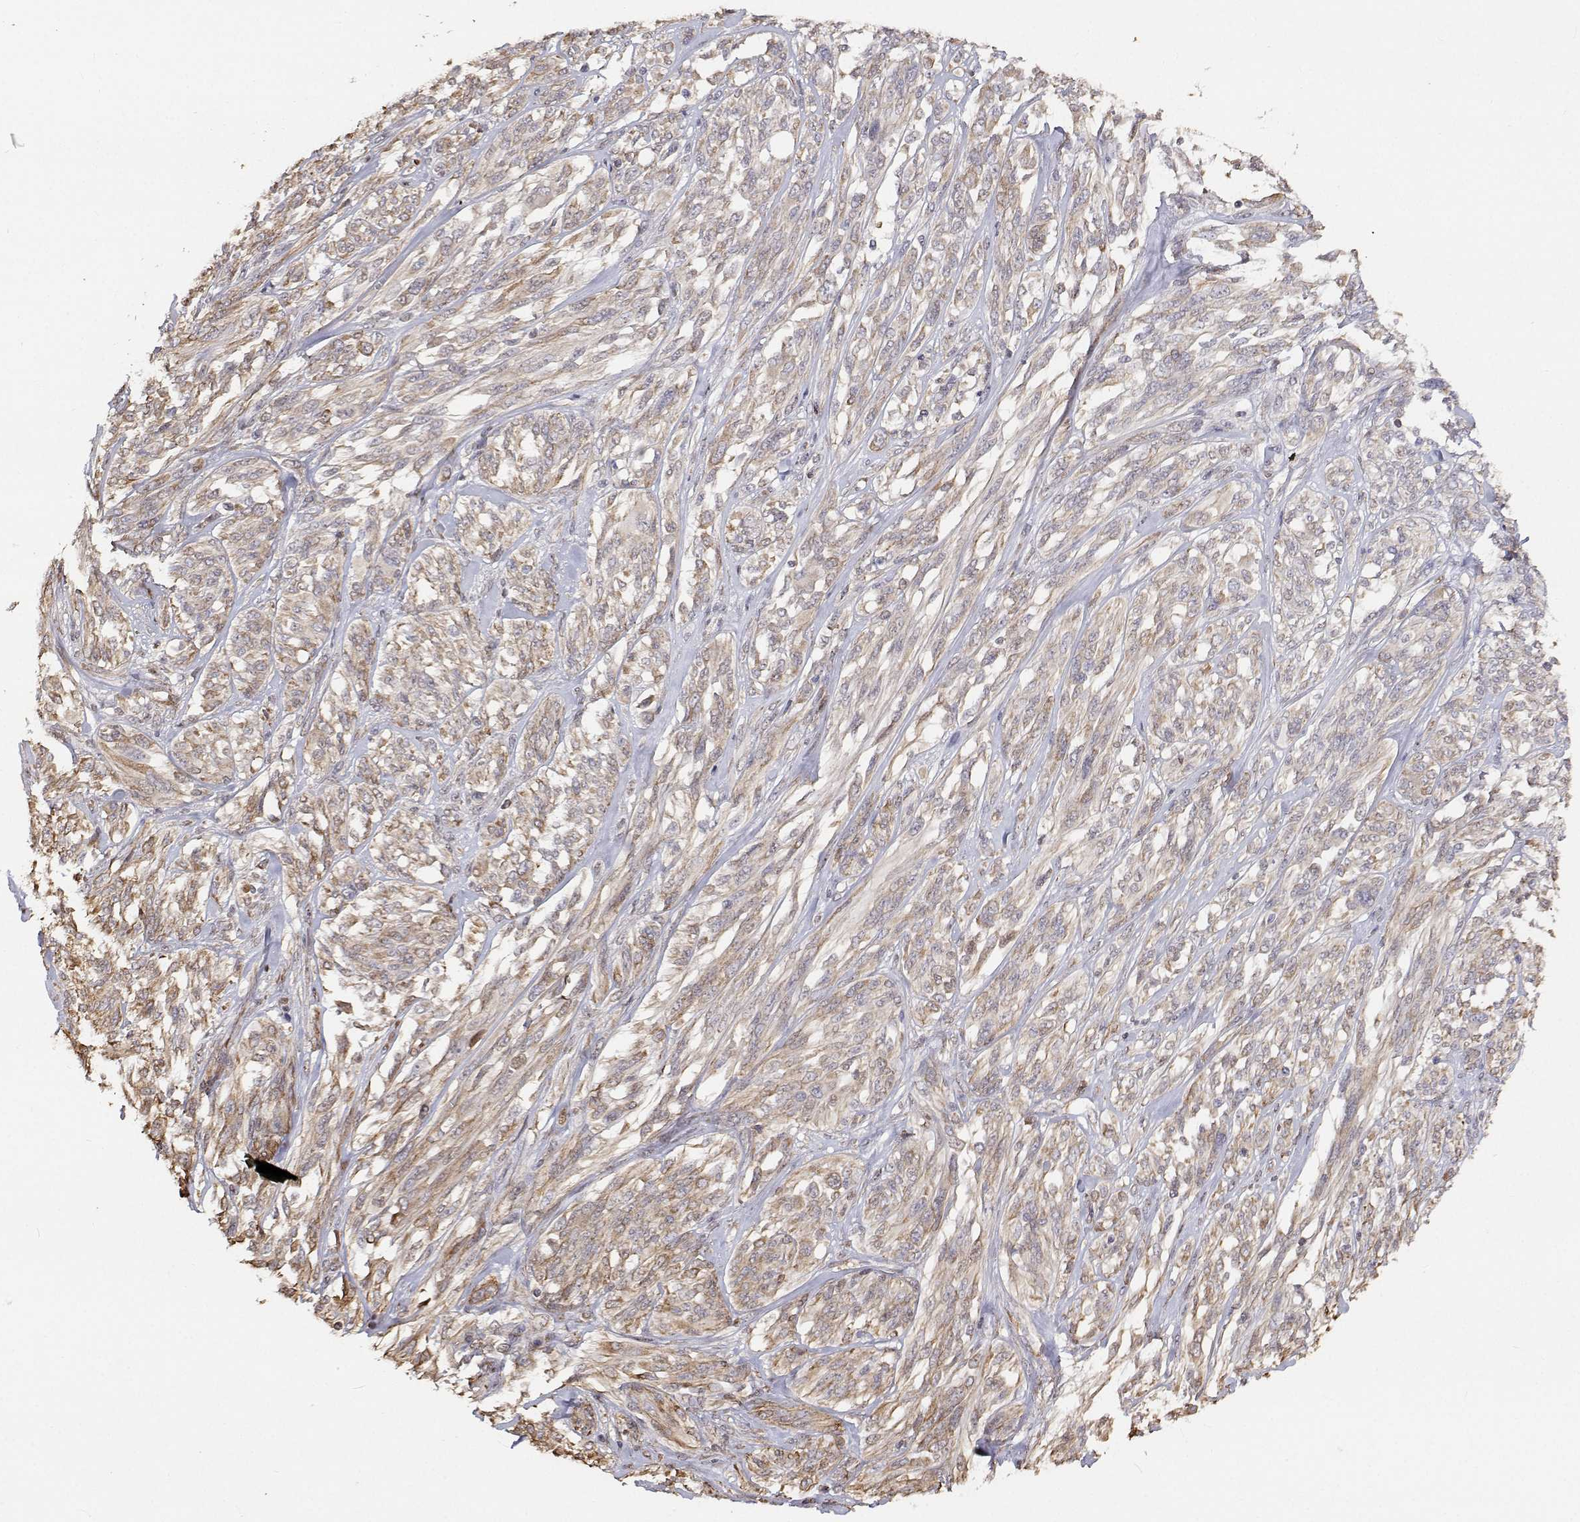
{"staining": {"intensity": "weak", "quantity": "25%-75%", "location": "cytoplasmic/membranous"}, "tissue": "melanoma", "cell_type": "Tumor cells", "image_type": "cancer", "snomed": [{"axis": "morphology", "description": "Malignant melanoma, NOS"}, {"axis": "topography", "description": "Skin"}], "caption": "Immunohistochemical staining of melanoma displays weak cytoplasmic/membranous protein expression in about 25%-75% of tumor cells. (Stains: DAB in brown, nuclei in blue, Microscopy: brightfield microscopy at high magnification).", "gene": "GSDMA", "patient": {"sex": "female", "age": 91}}